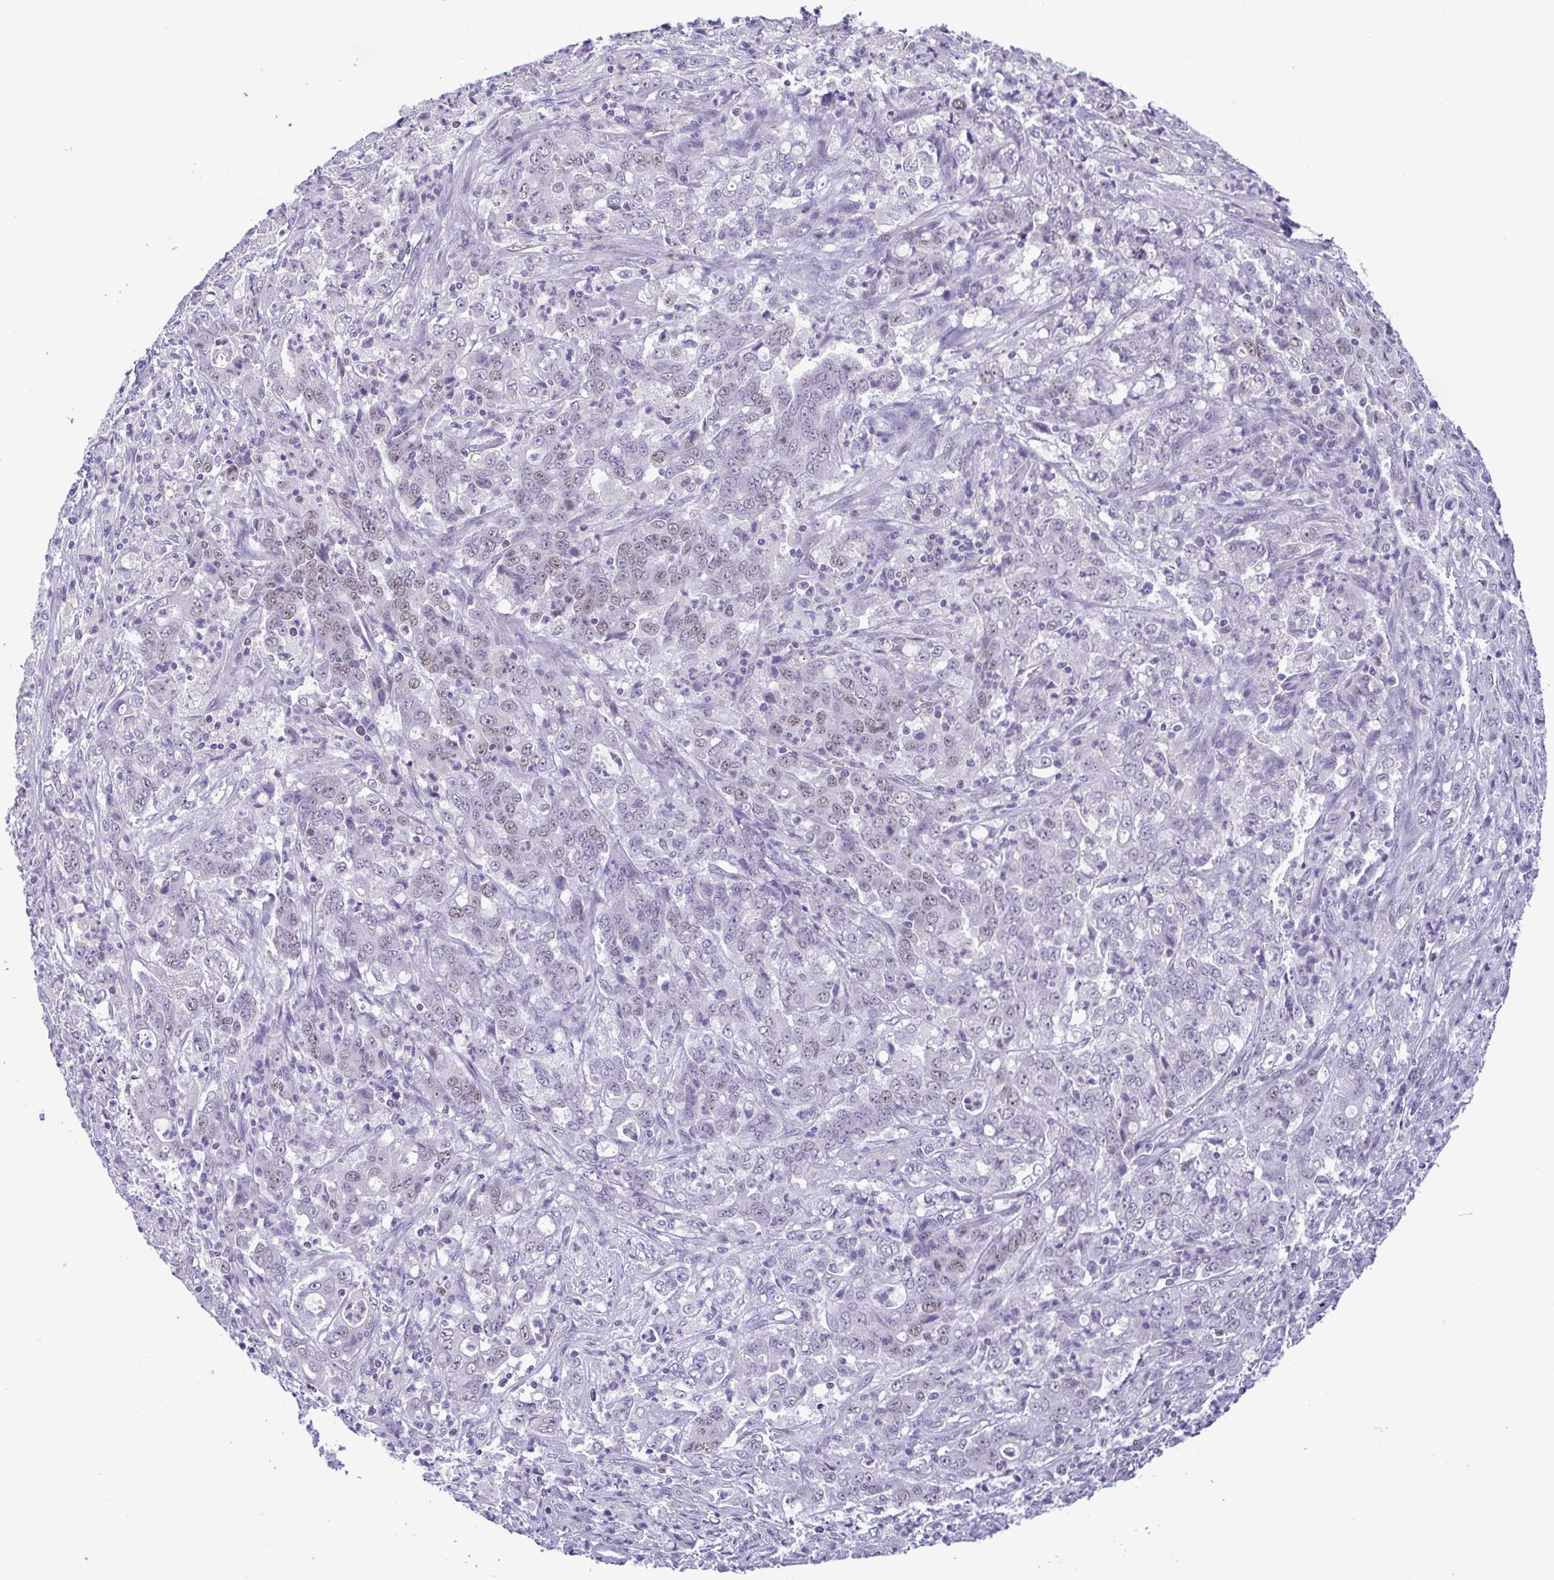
{"staining": {"intensity": "weak", "quantity": "<25%", "location": "nuclear"}, "tissue": "stomach cancer", "cell_type": "Tumor cells", "image_type": "cancer", "snomed": [{"axis": "morphology", "description": "Adenocarcinoma, NOS"}, {"axis": "topography", "description": "Stomach, lower"}], "caption": "An immunohistochemistry histopathology image of stomach adenocarcinoma is shown. There is no staining in tumor cells of stomach adenocarcinoma. (DAB (3,3'-diaminobenzidine) IHC with hematoxylin counter stain).", "gene": "TIPIN", "patient": {"sex": "female", "age": 71}}